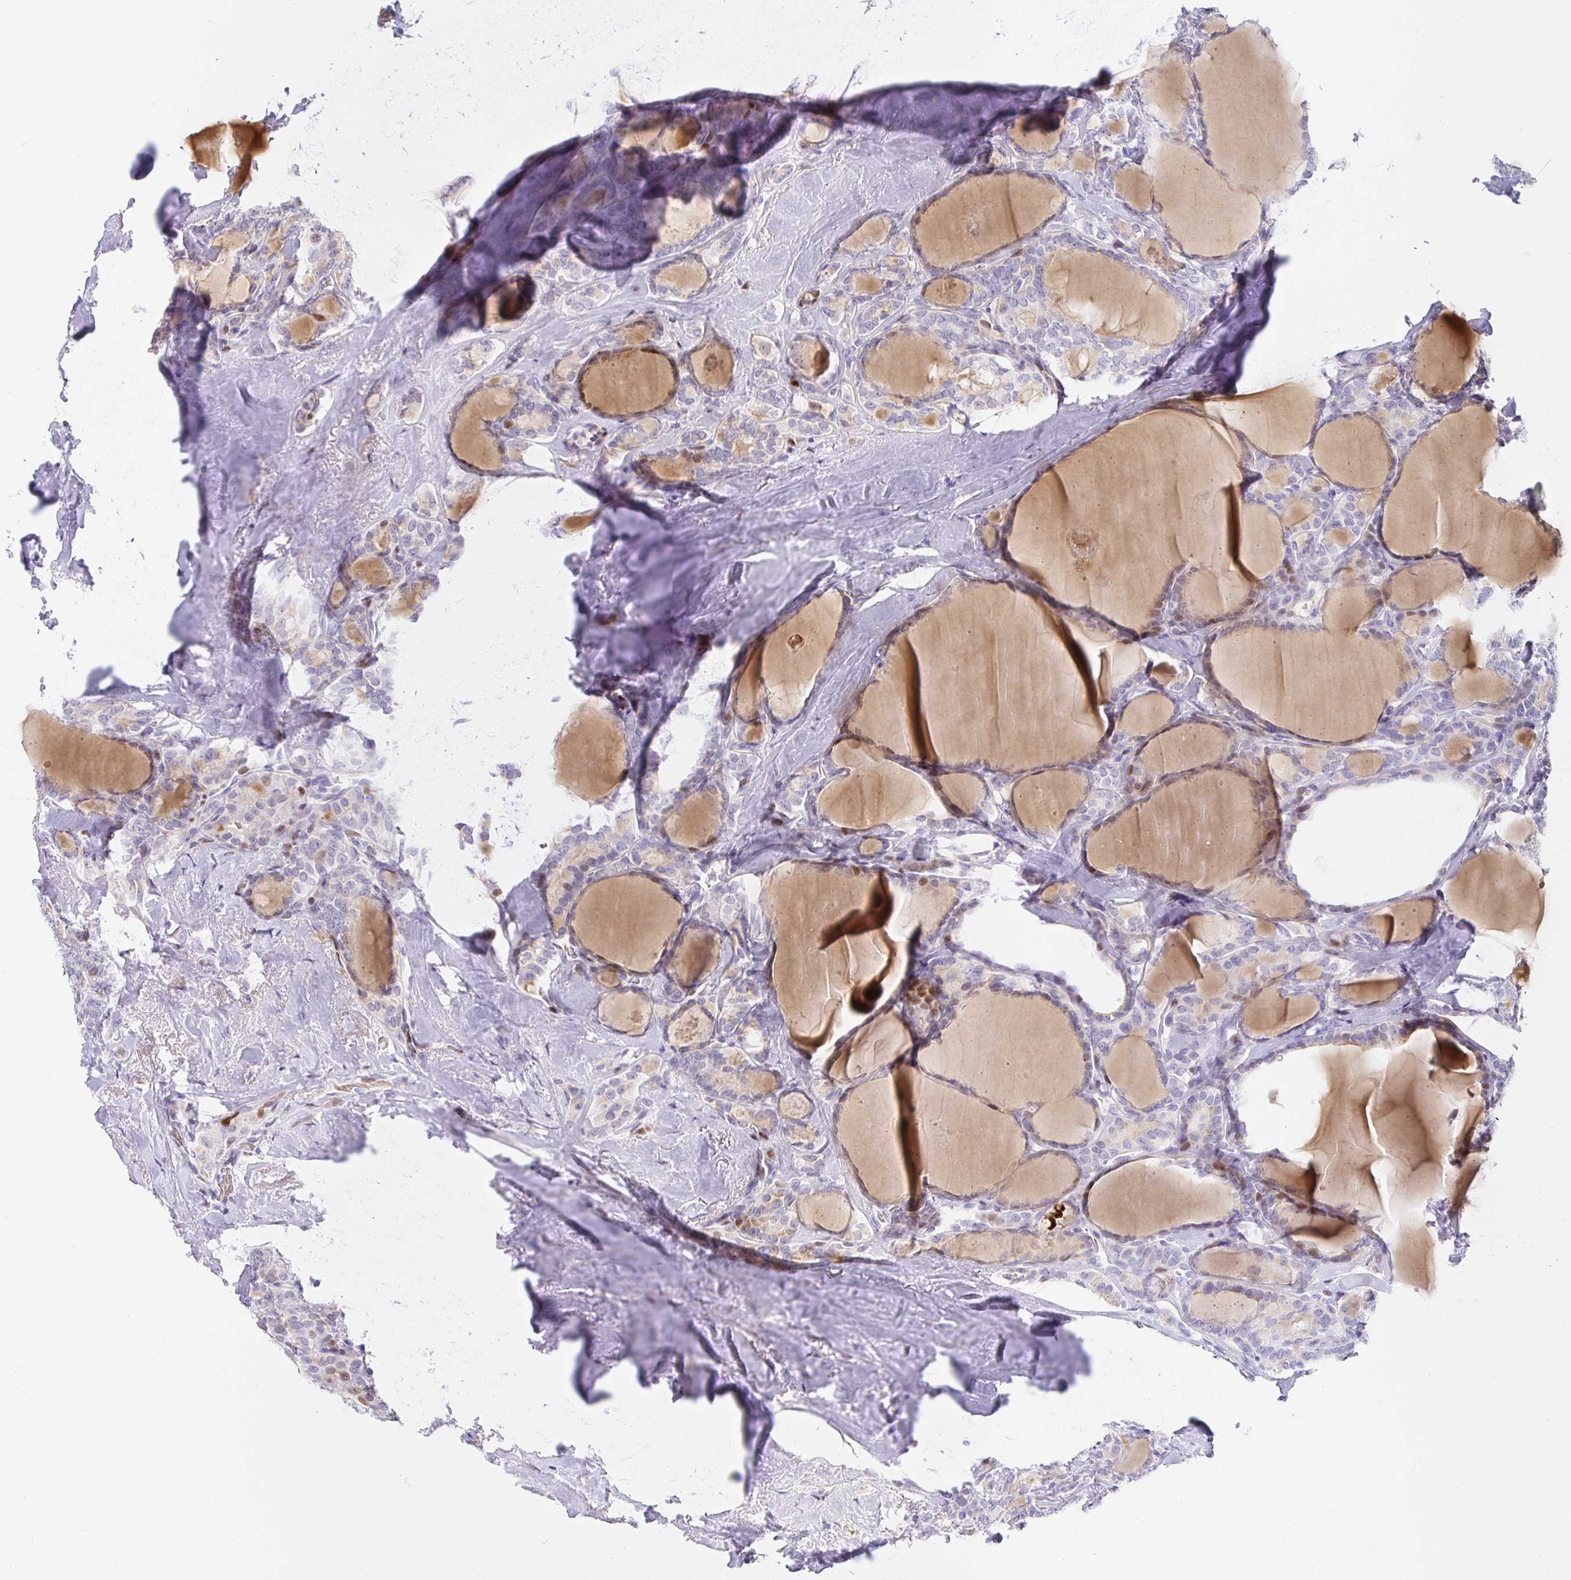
{"staining": {"intensity": "negative", "quantity": "none", "location": "none"}, "tissue": "thyroid cancer", "cell_type": "Tumor cells", "image_type": "cancer", "snomed": [{"axis": "morphology", "description": "Papillary adenocarcinoma, NOS"}, {"axis": "topography", "description": "Thyroid gland"}], "caption": "Immunohistochemistry (IHC) histopathology image of neoplastic tissue: human papillary adenocarcinoma (thyroid) stained with DAB (3,3'-diaminobenzidine) reveals no significant protein staining in tumor cells.", "gene": "KBTBD13", "patient": {"sex": "male", "age": 30}}